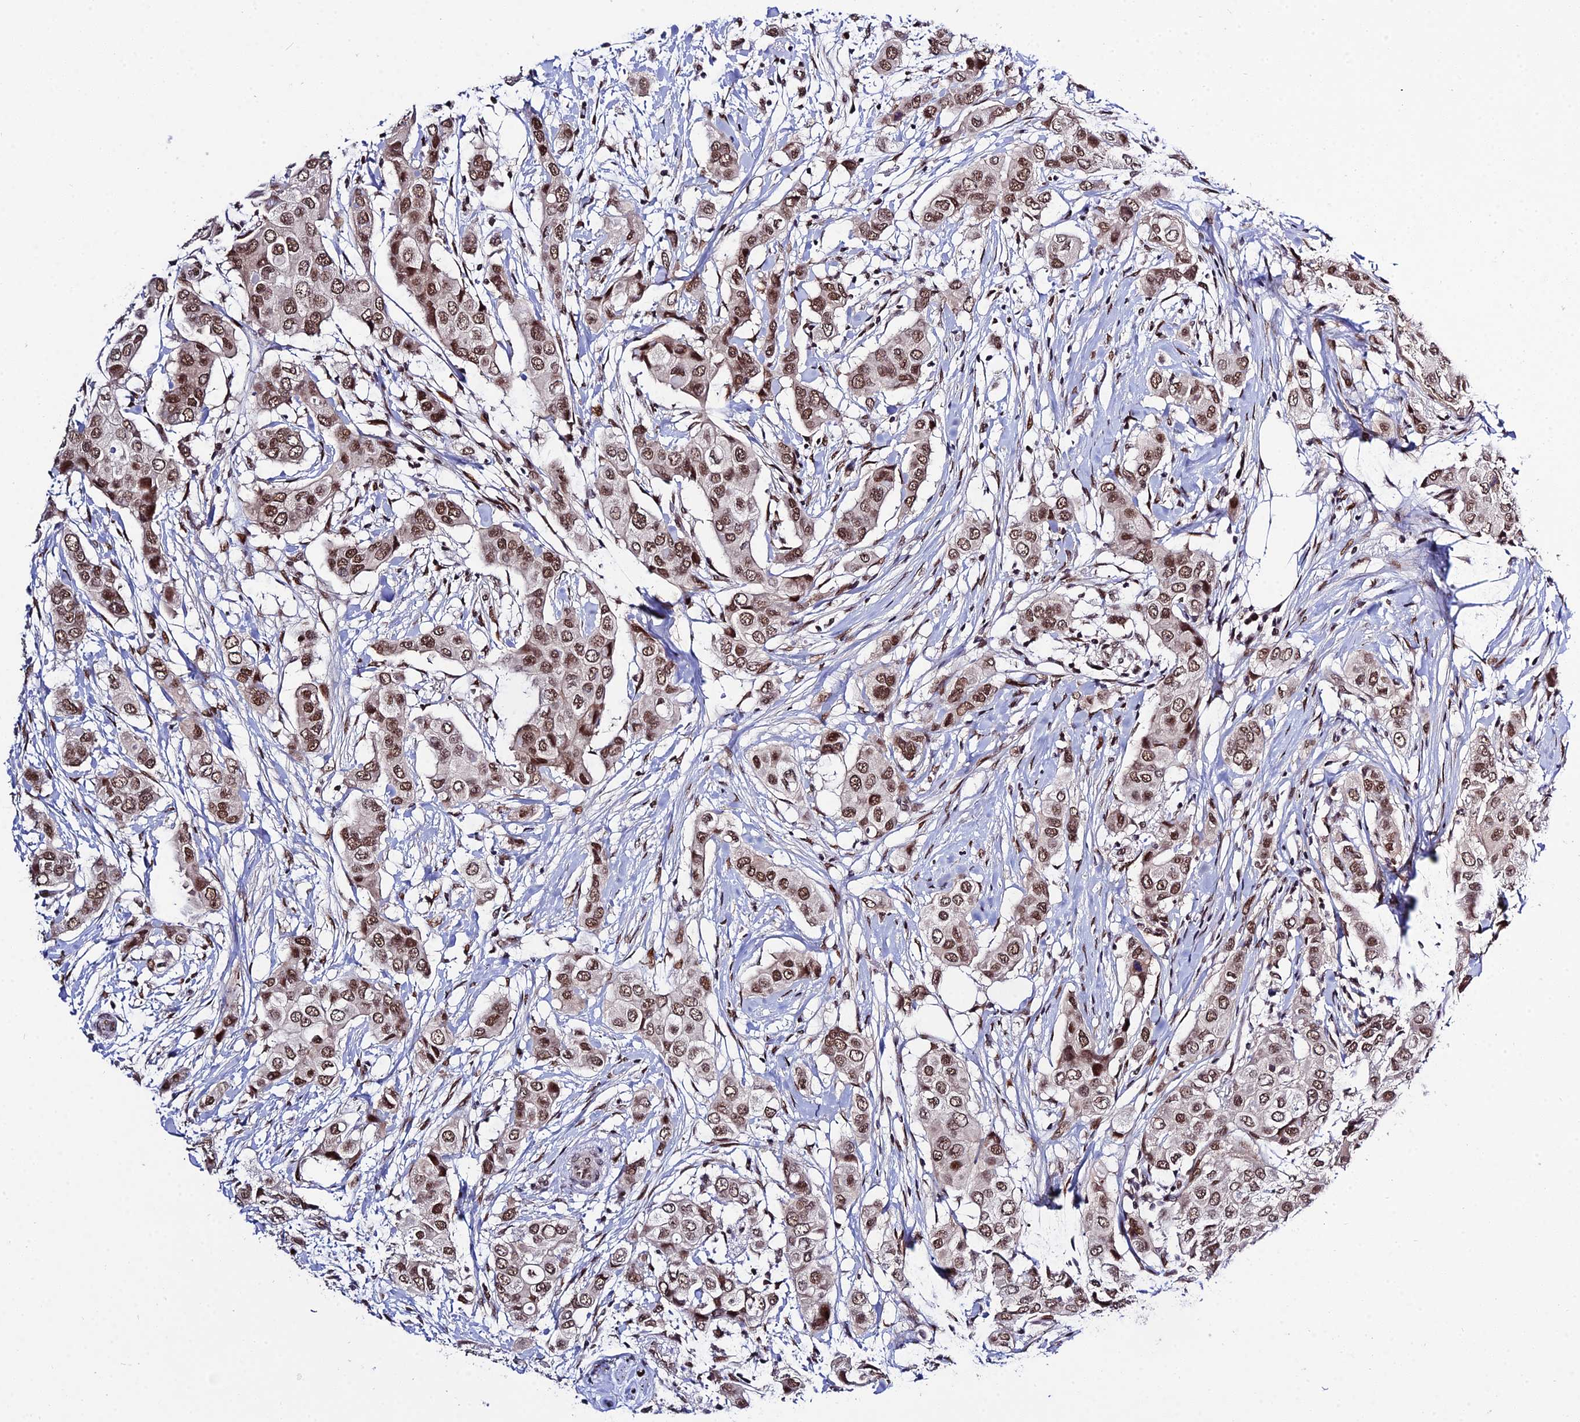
{"staining": {"intensity": "moderate", "quantity": ">75%", "location": "nuclear"}, "tissue": "breast cancer", "cell_type": "Tumor cells", "image_type": "cancer", "snomed": [{"axis": "morphology", "description": "Lobular carcinoma"}, {"axis": "topography", "description": "Breast"}], "caption": "About >75% of tumor cells in lobular carcinoma (breast) reveal moderate nuclear protein positivity as visualized by brown immunohistochemical staining.", "gene": "SYT15", "patient": {"sex": "female", "age": 51}}